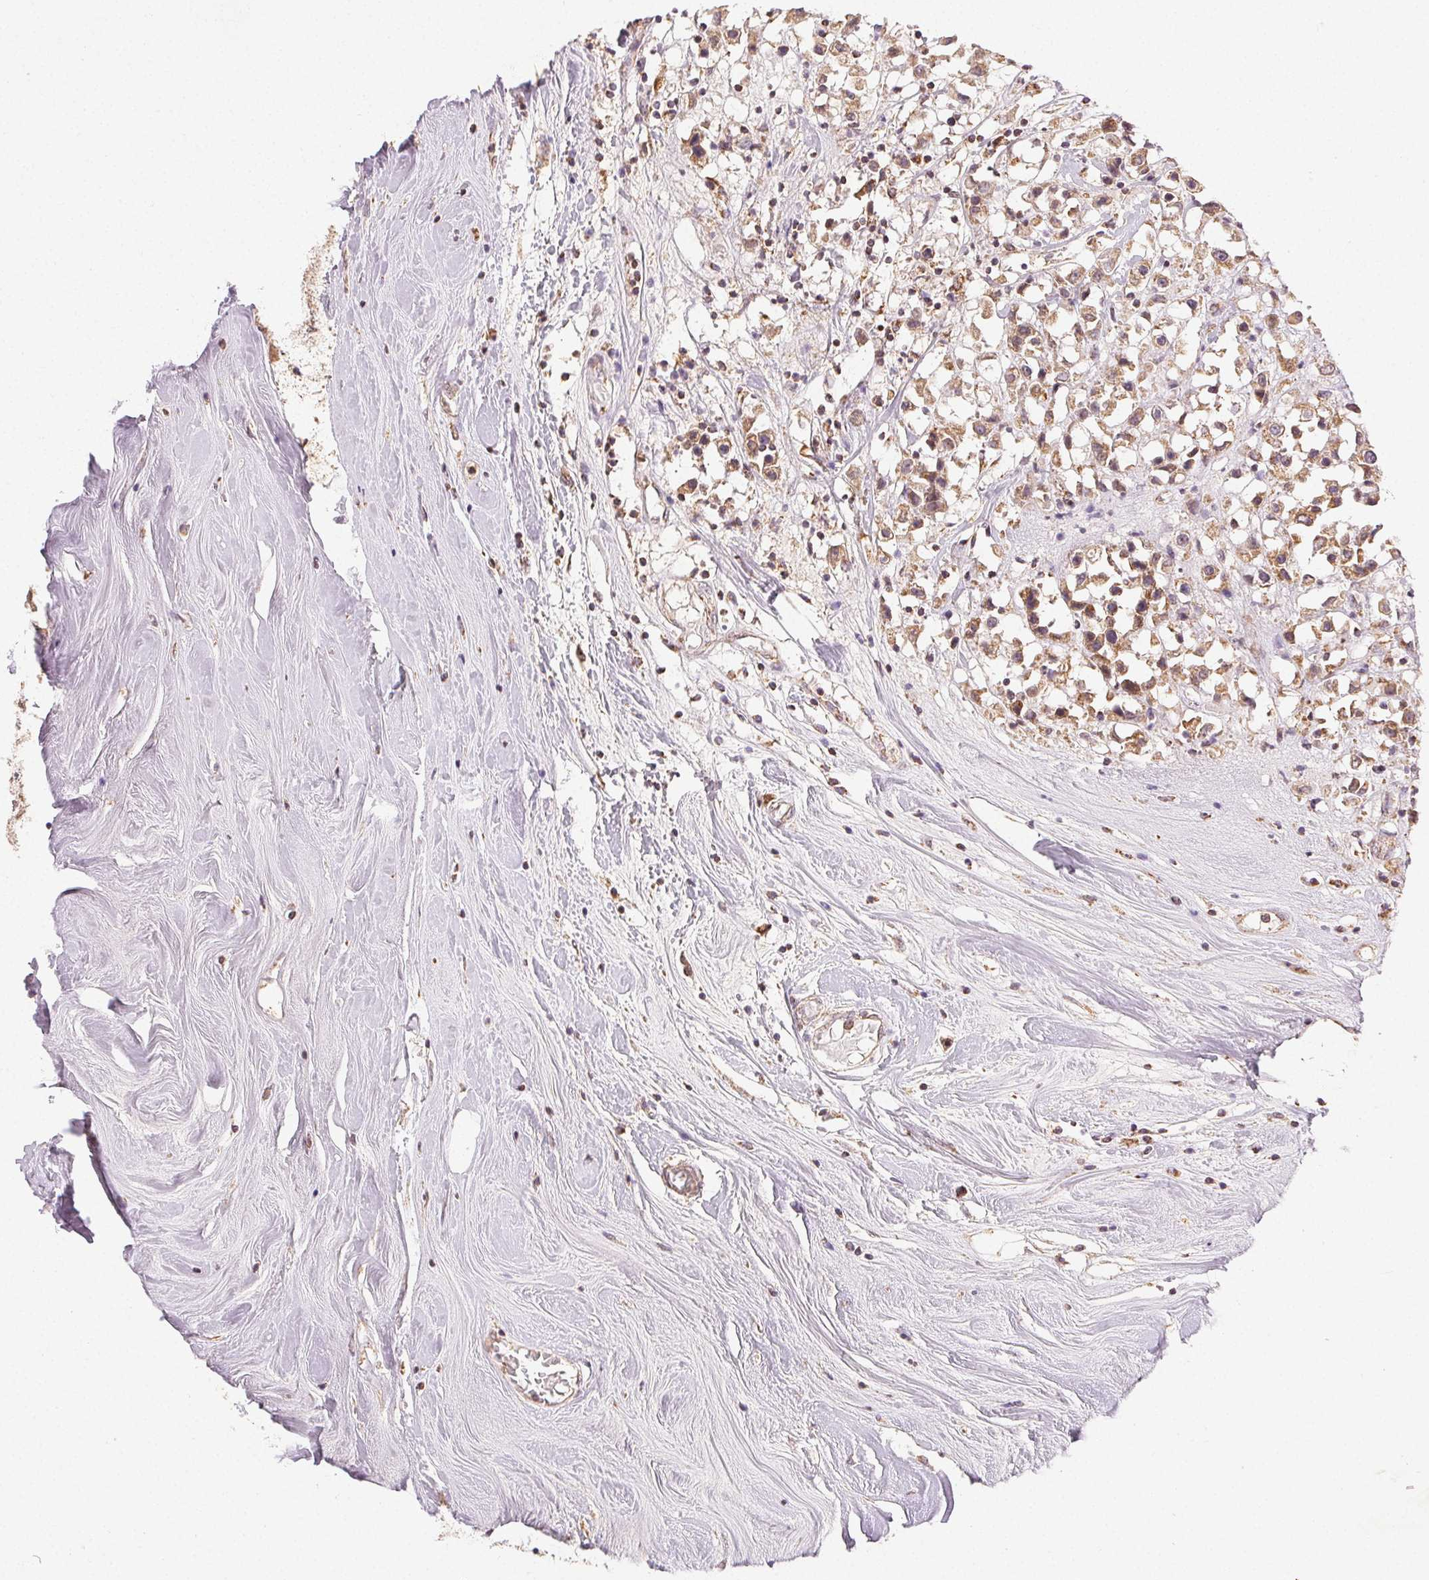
{"staining": {"intensity": "weak", "quantity": ">75%", "location": "cytoplasmic/membranous"}, "tissue": "breast cancer", "cell_type": "Tumor cells", "image_type": "cancer", "snomed": [{"axis": "morphology", "description": "Duct carcinoma"}, {"axis": "topography", "description": "Breast"}], "caption": "The micrograph demonstrates immunohistochemical staining of breast cancer (infiltrating ductal carcinoma). There is weak cytoplasmic/membranous positivity is seen in approximately >75% of tumor cells. The protein is shown in brown color, while the nuclei are stained blue.", "gene": "CLASP1", "patient": {"sex": "female", "age": 61}}